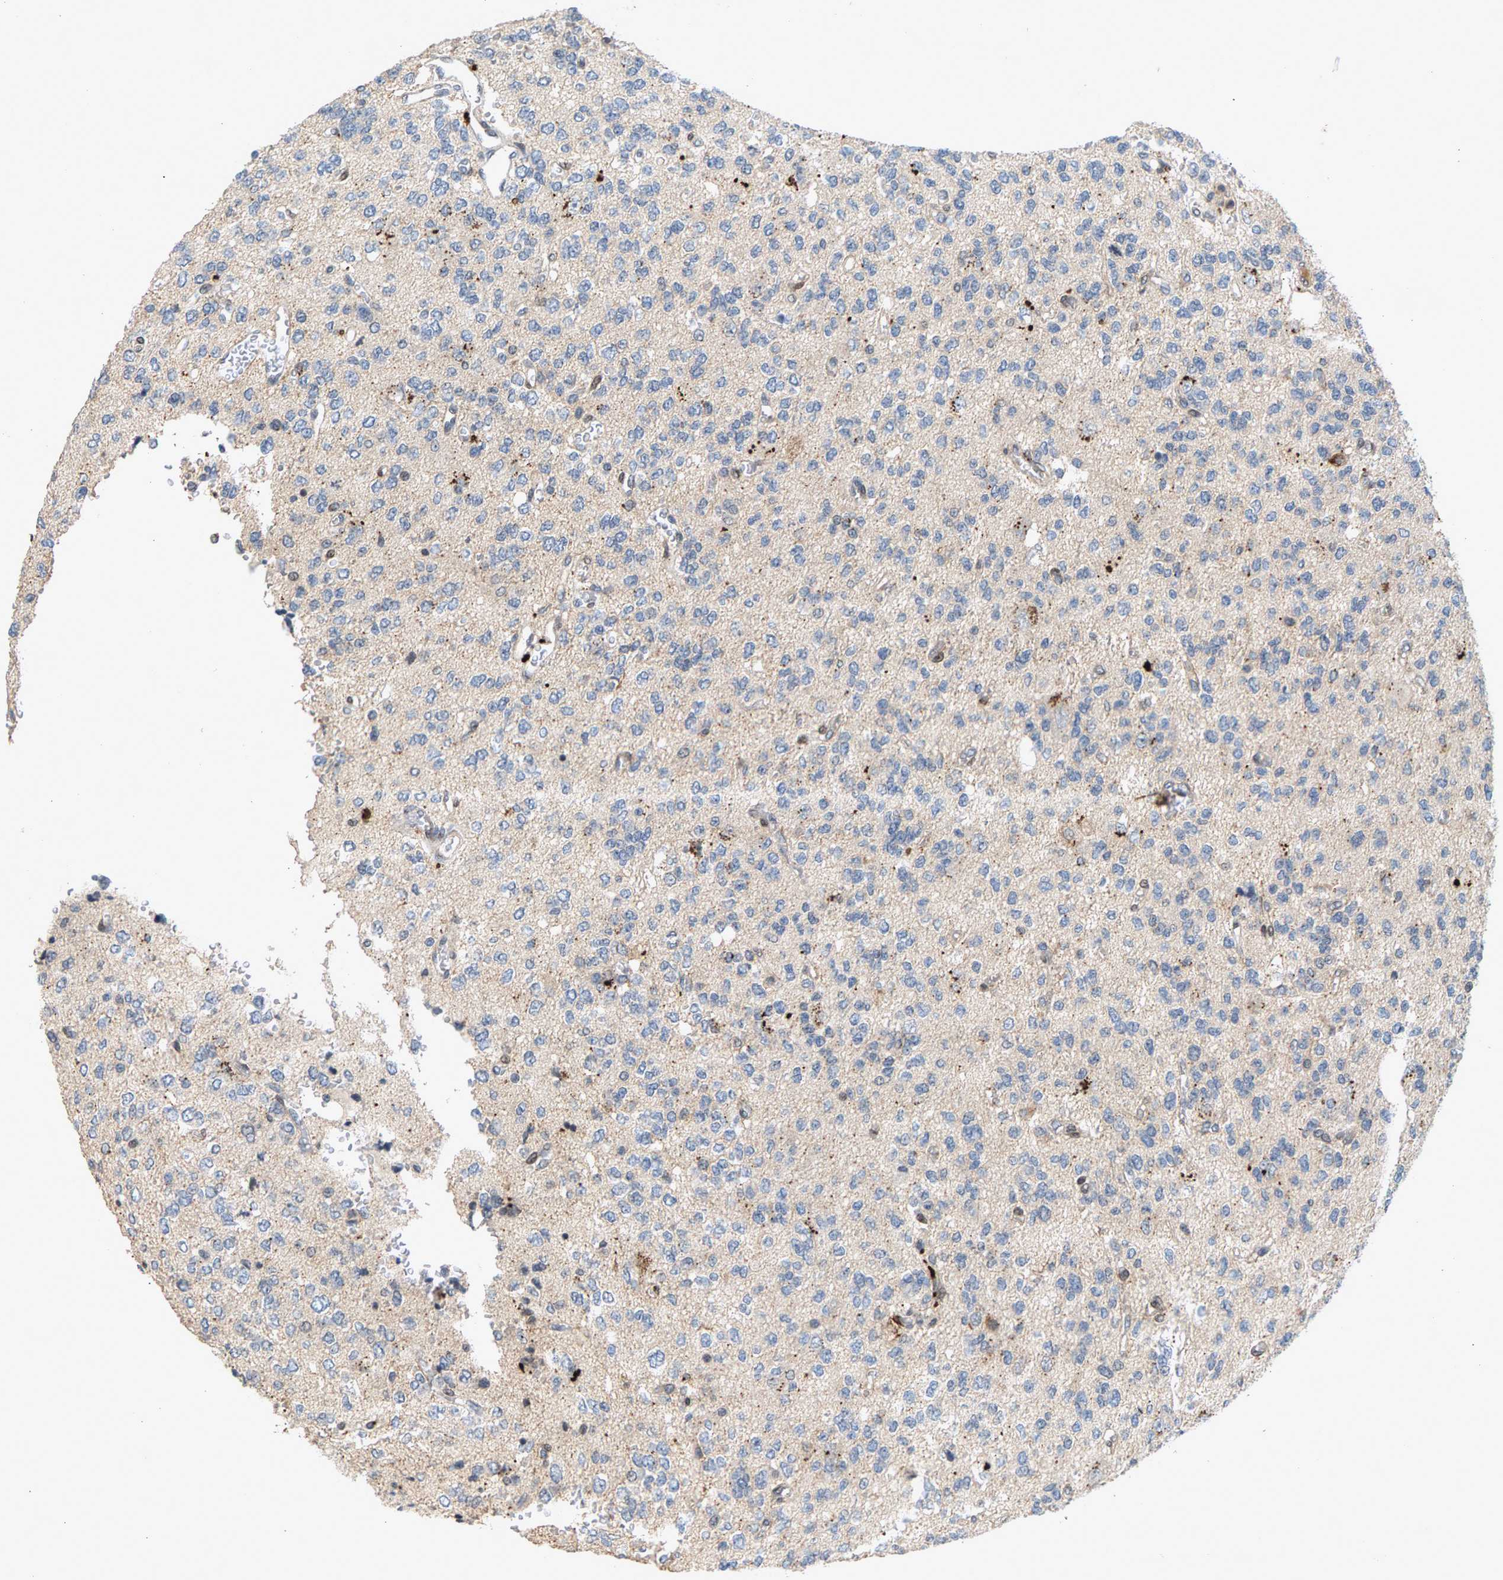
{"staining": {"intensity": "negative", "quantity": "none", "location": "none"}, "tissue": "glioma", "cell_type": "Tumor cells", "image_type": "cancer", "snomed": [{"axis": "morphology", "description": "Glioma, malignant, Low grade"}, {"axis": "topography", "description": "Brain"}], "caption": "High magnification brightfield microscopy of low-grade glioma (malignant) stained with DAB (3,3'-diaminobenzidine) (brown) and counterstained with hematoxylin (blue): tumor cells show no significant positivity.", "gene": "ZPR1", "patient": {"sex": "male", "age": 38}}